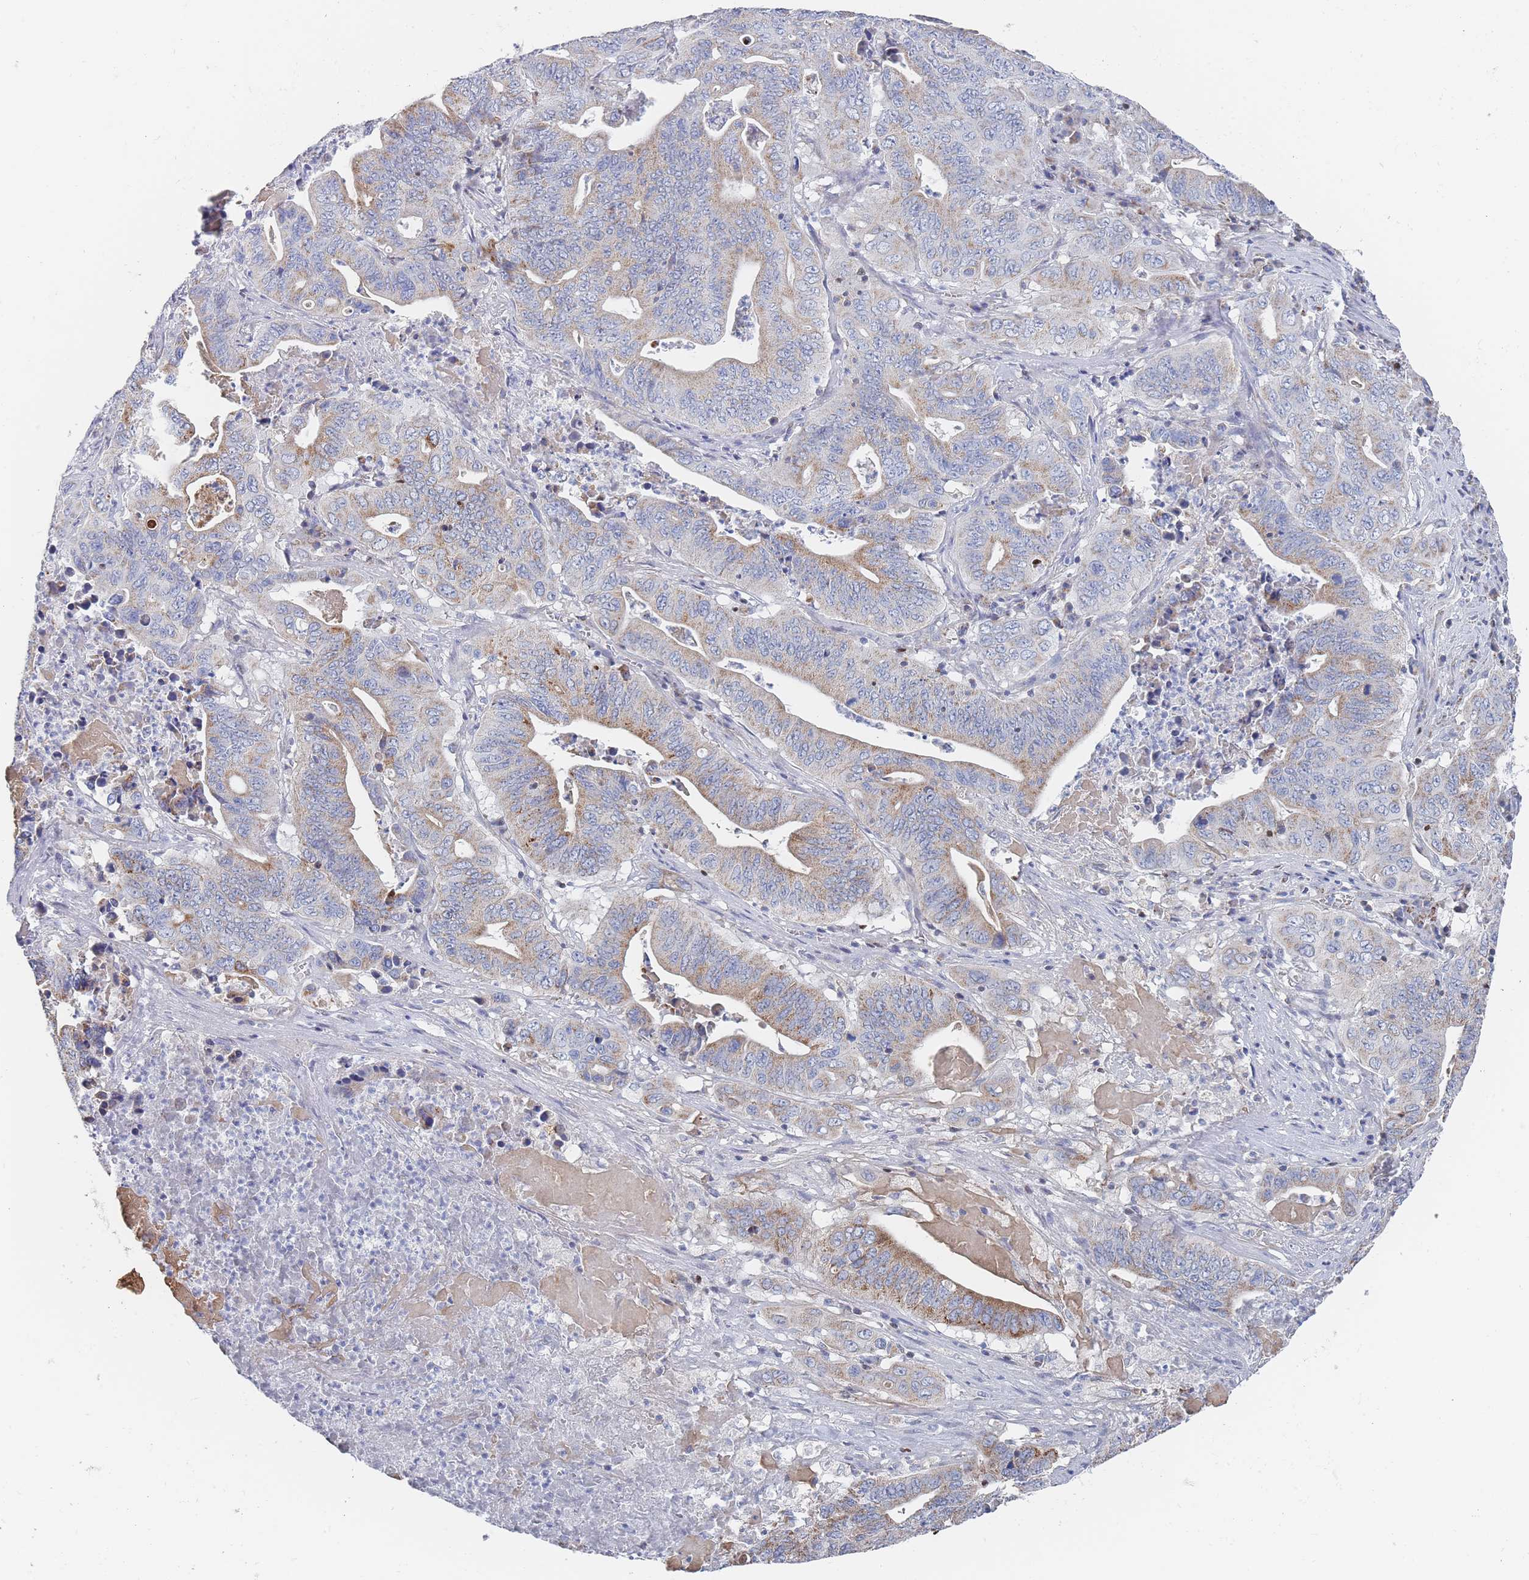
{"staining": {"intensity": "moderate", "quantity": "25%-75%", "location": "cytoplasmic/membranous"}, "tissue": "lung cancer", "cell_type": "Tumor cells", "image_type": "cancer", "snomed": [{"axis": "morphology", "description": "Adenocarcinoma, NOS"}, {"axis": "topography", "description": "Lung"}], "caption": "This is an image of immunohistochemistry (IHC) staining of adenocarcinoma (lung), which shows moderate staining in the cytoplasmic/membranous of tumor cells.", "gene": "IKZF4", "patient": {"sex": "female", "age": 60}}